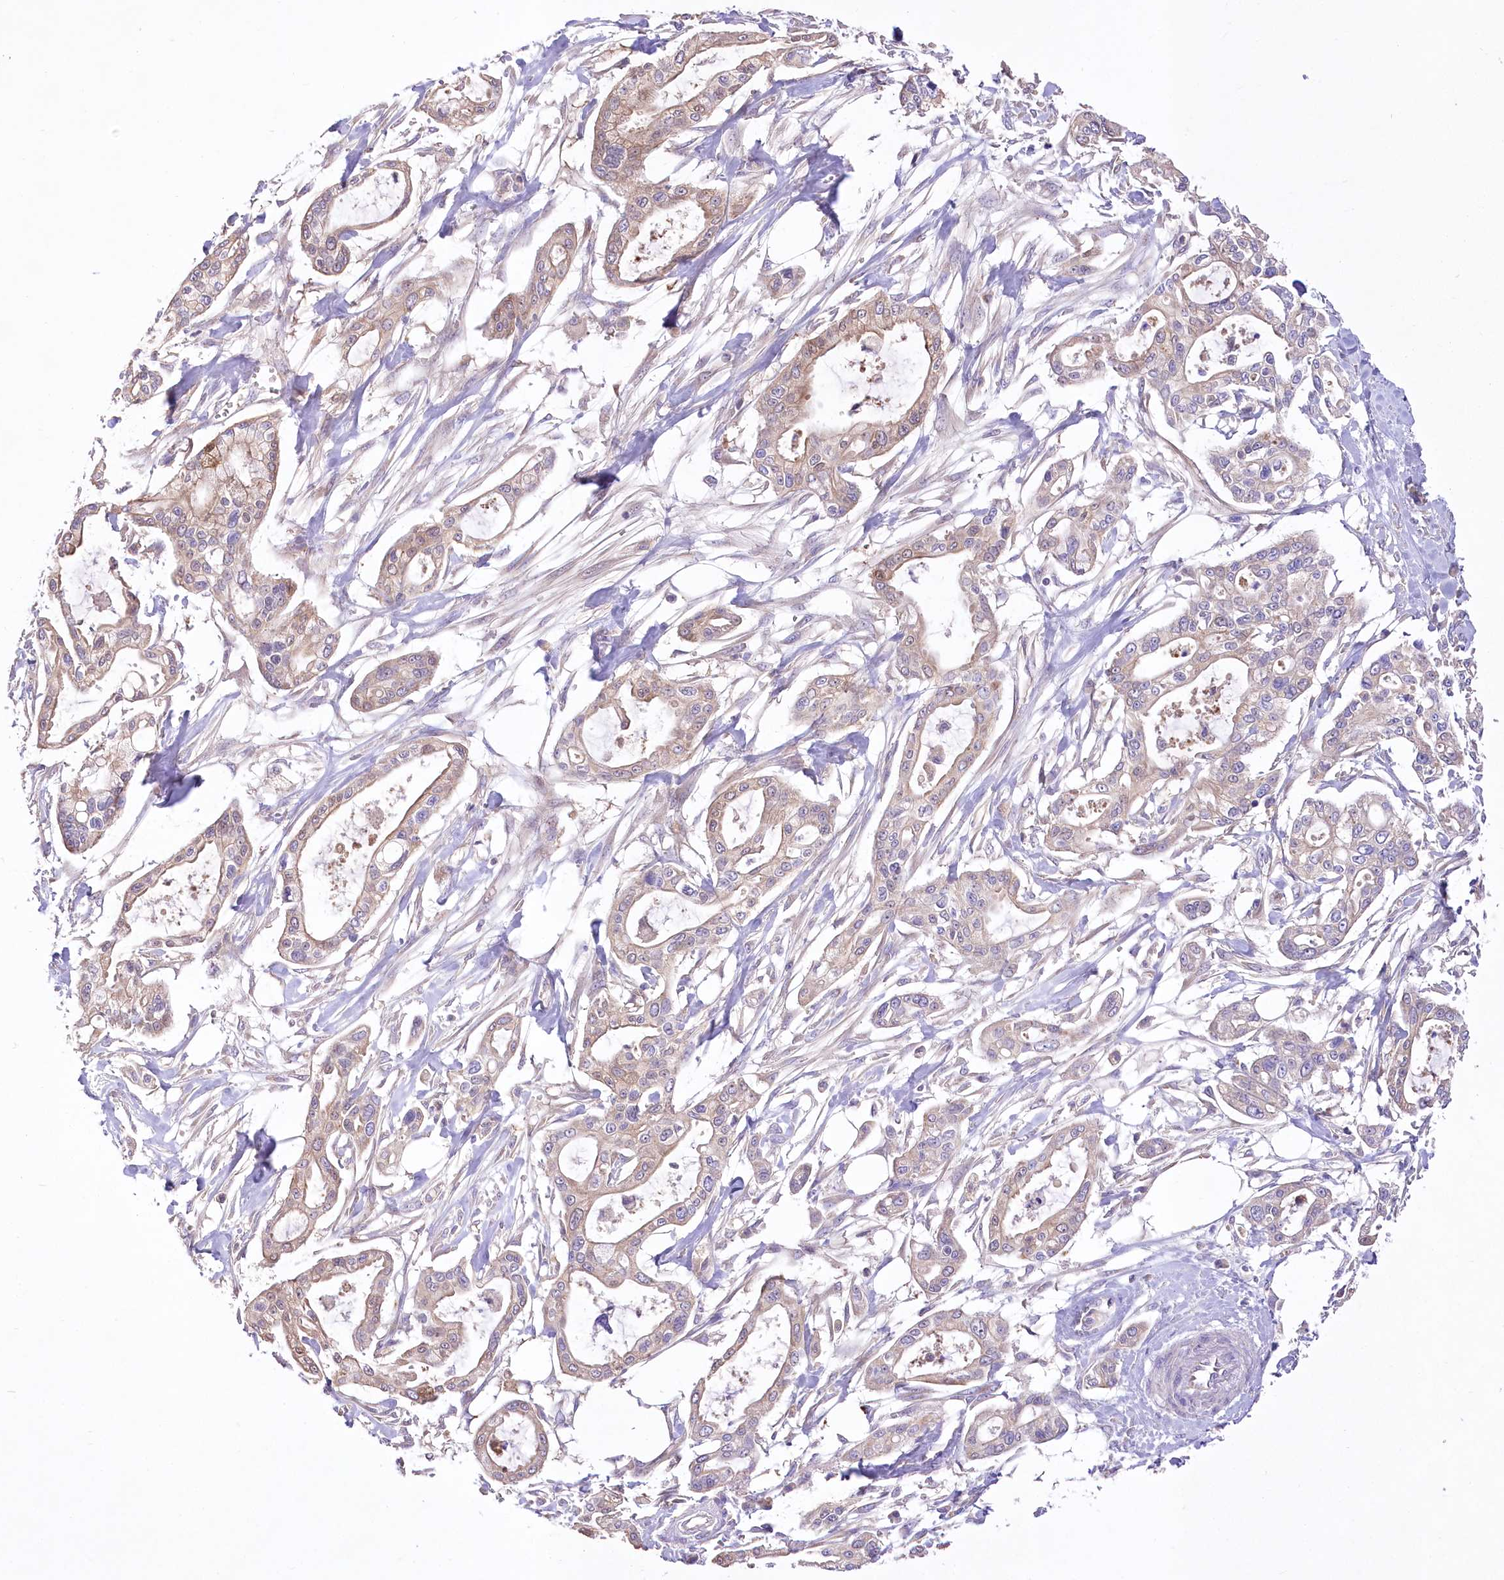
{"staining": {"intensity": "weak", "quantity": "<25%", "location": "cytoplasmic/membranous"}, "tissue": "pancreatic cancer", "cell_type": "Tumor cells", "image_type": "cancer", "snomed": [{"axis": "morphology", "description": "Adenocarcinoma, NOS"}, {"axis": "topography", "description": "Pancreas"}], "caption": "The histopathology image exhibits no significant staining in tumor cells of pancreatic adenocarcinoma. (Stains: DAB (3,3'-diaminobenzidine) immunohistochemistry (IHC) with hematoxylin counter stain, Microscopy: brightfield microscopy at high magnification).", "gene": "PBLD", "patient": {"sex": "male", "age": 68}}